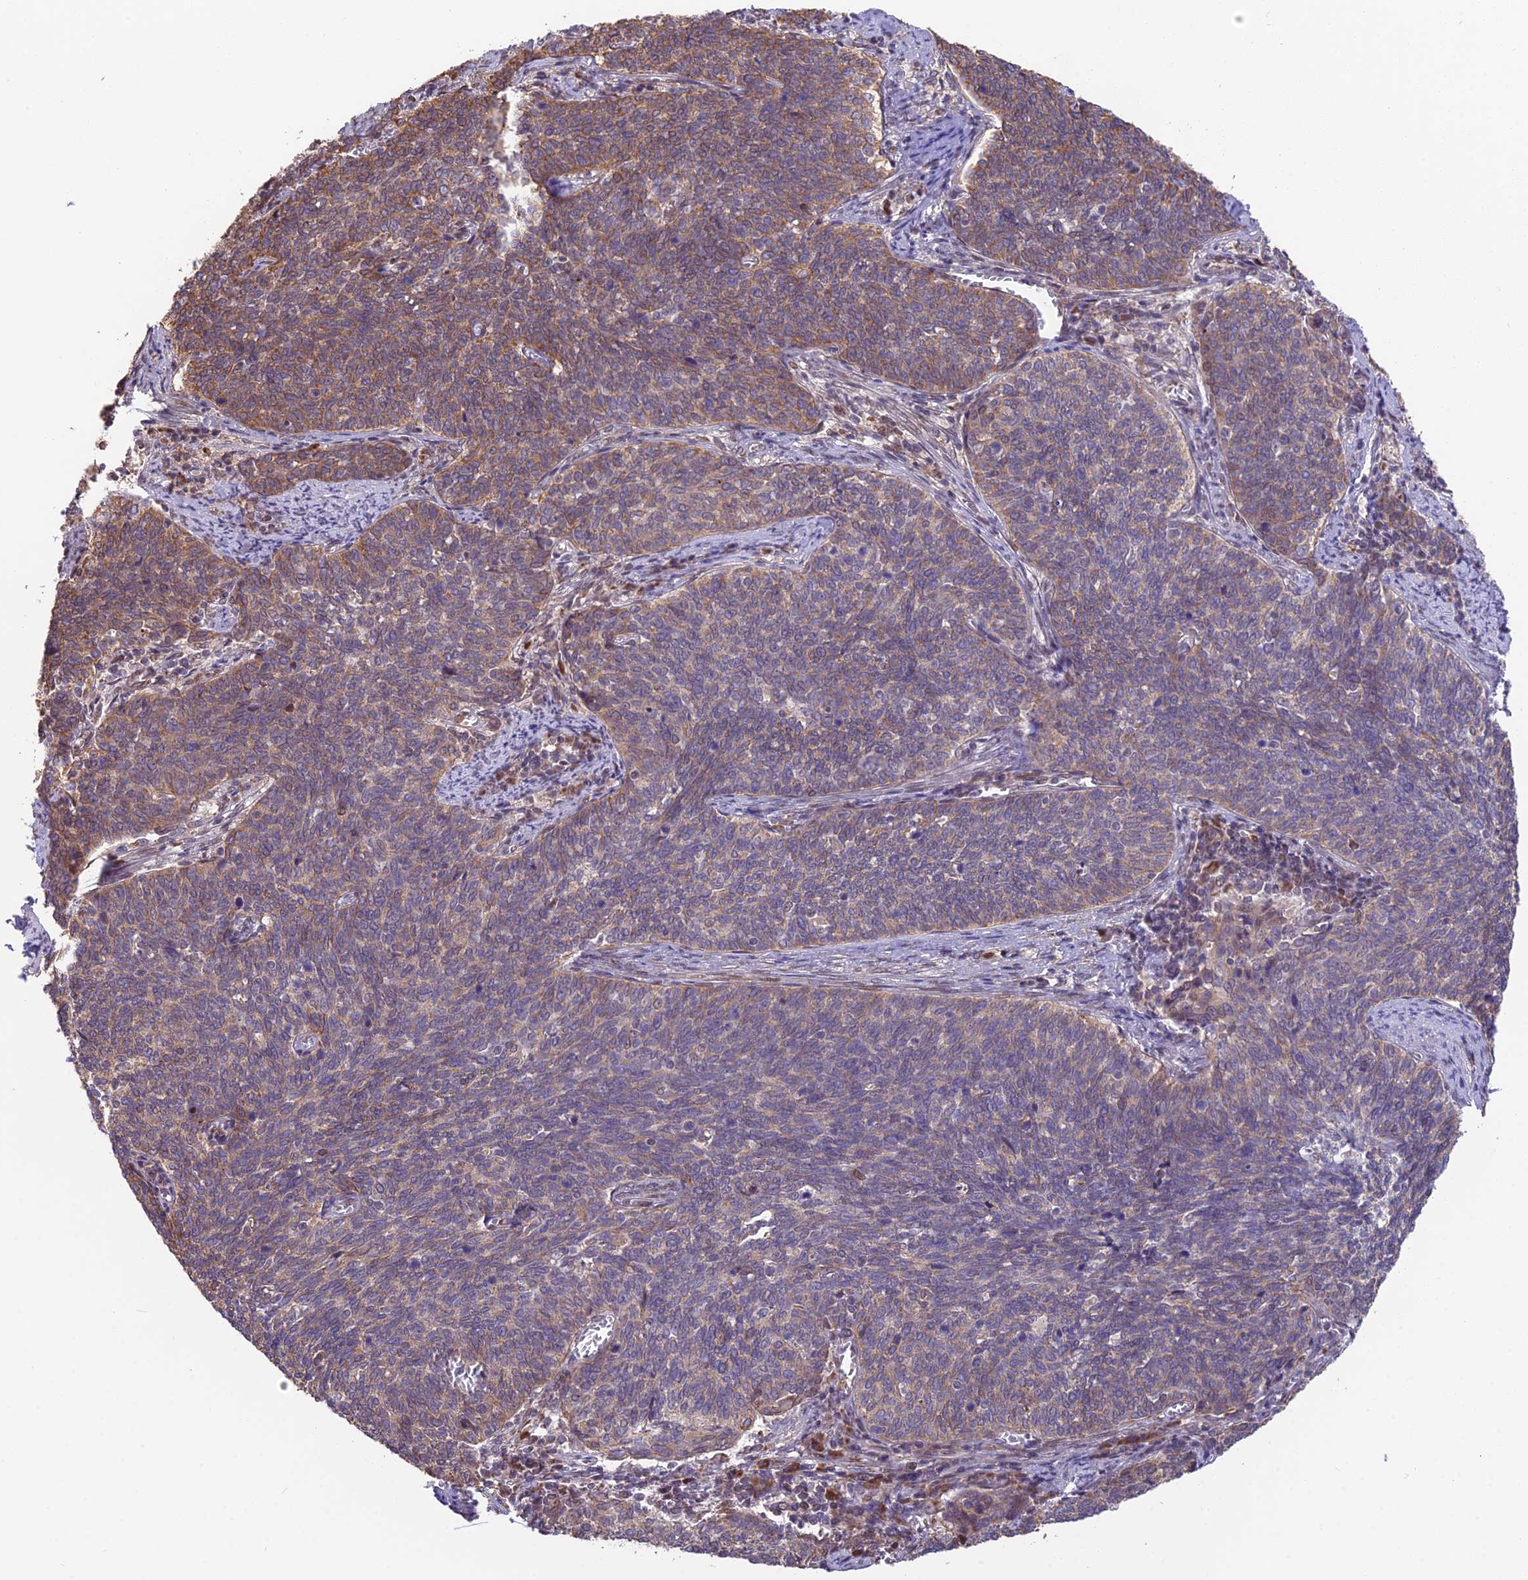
{"staining": {"intensity": "moderate", "quantity": "25%-75%", "location": "cytoplasmic/membranous"}, "tissue": "cervical cancer", "cell_type": "Tumor cells", "image_type": "cancer", "snomed": [{"axis": "morphology", "description": "Squamous cell carcinoma, NOS"}, {"axis": "topography", "description": "Cervix"}], "caption": "Immunohistochemical staining of human cervical cancer exhibits medium levels of moderate cytoplasmic/membranous protein staining in about 25%-75% of tumor cells.", "gene": "CYP2R1", "patient": {"sex": "female", "age": 39}}